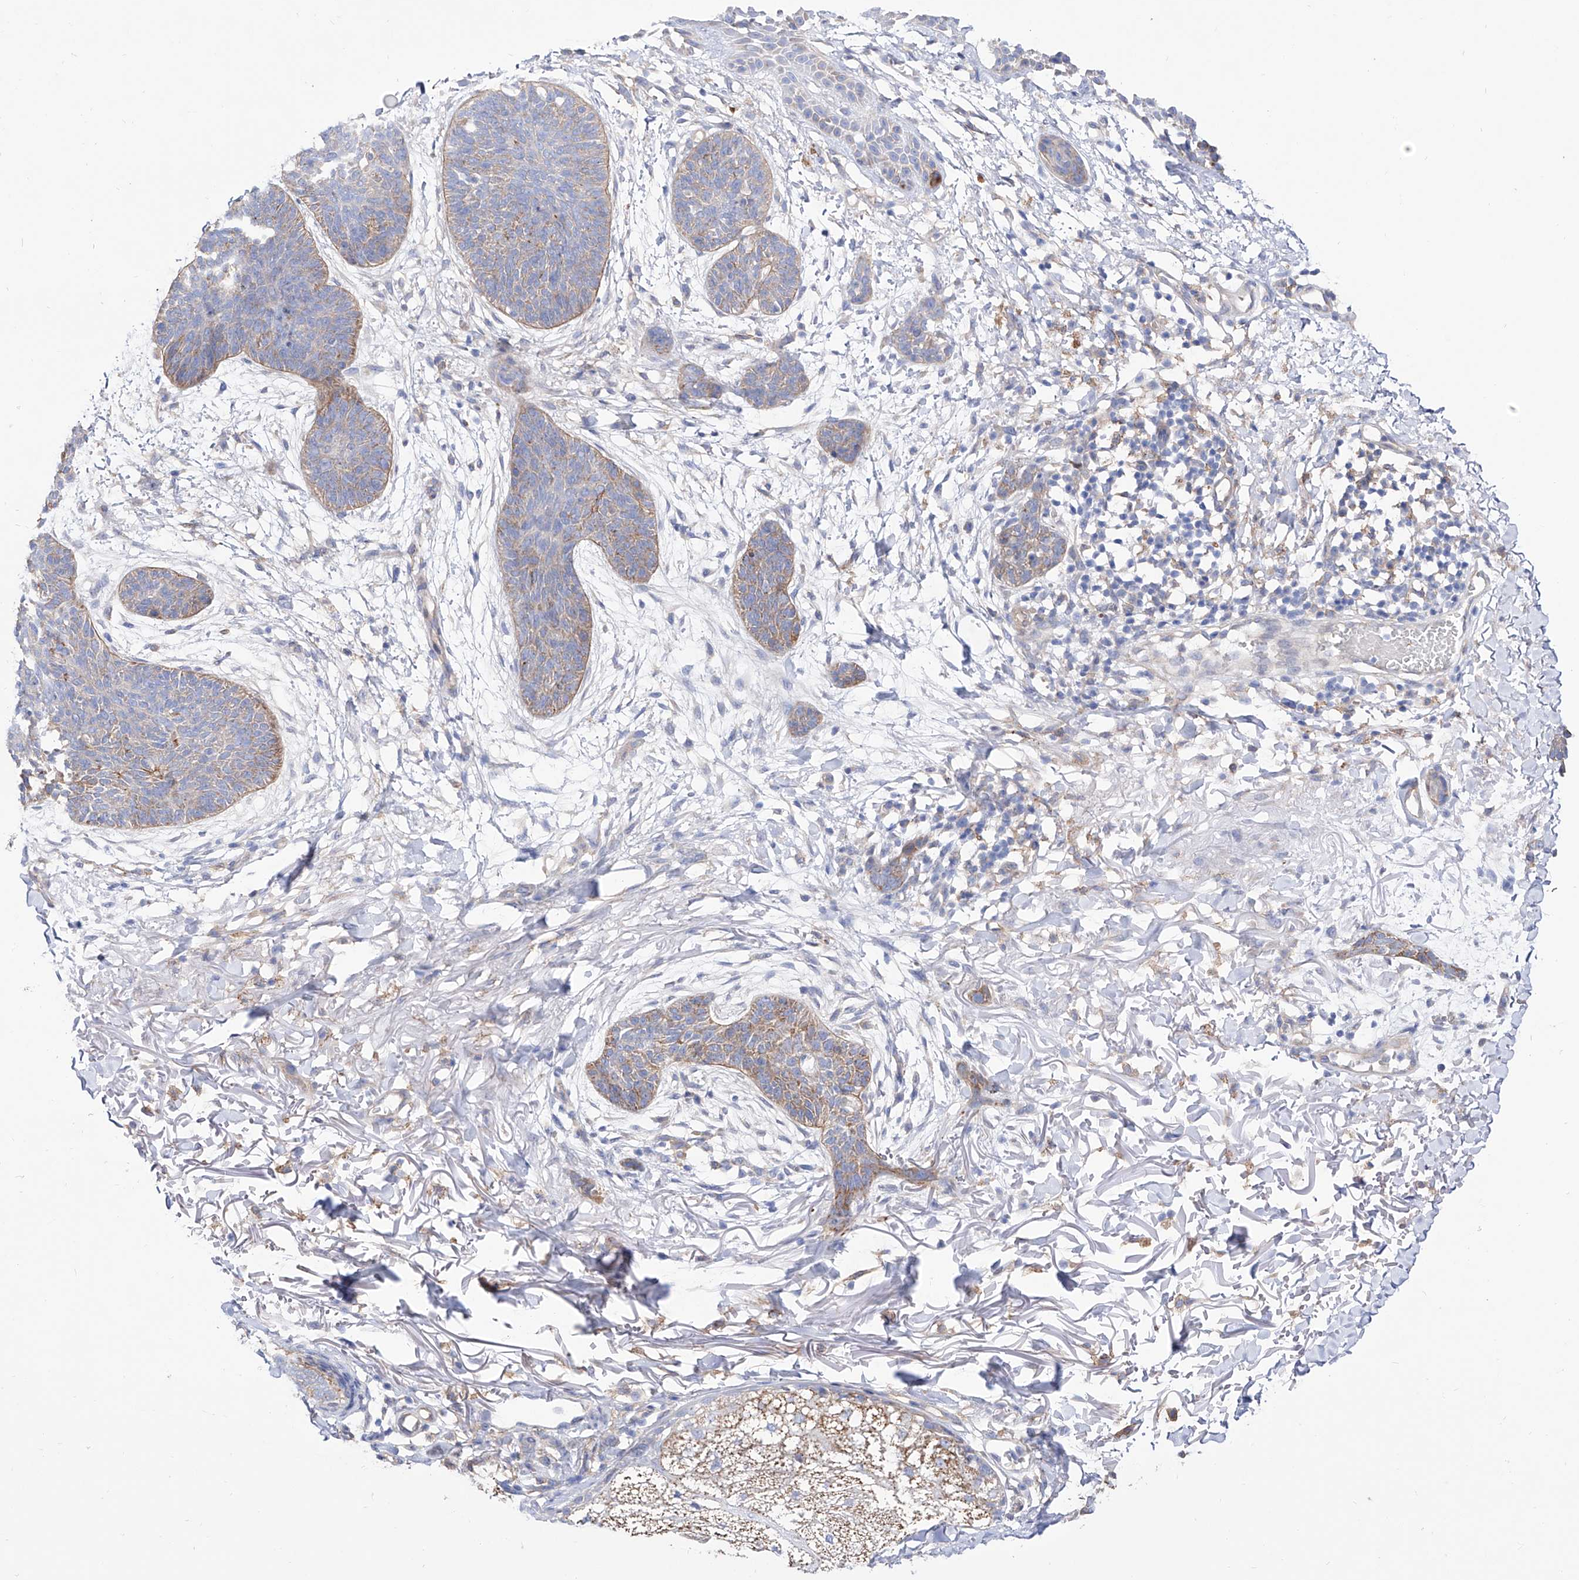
{"staining": {"intensity": "moderate", "quantity": "25%-75%", "location": "cytoplasmic/membranous"}, "tissue": "skin cancer", "cell_type": "Tumor cells", "image_type": "cancer", "snomed": [{"axis": "morphology", "description": "Basal cell carcinoma"}, {"axis": "topography", "description": "Skin"}], "caption": "Human basal cell carcinoma (skin) stained with a brown dye shows moderate cytoplasmic/membranous positive staining in about 25%-75% of tumor cells.", "gene": "ZNF653", "patient": {"sex": "male", "age": 85}}